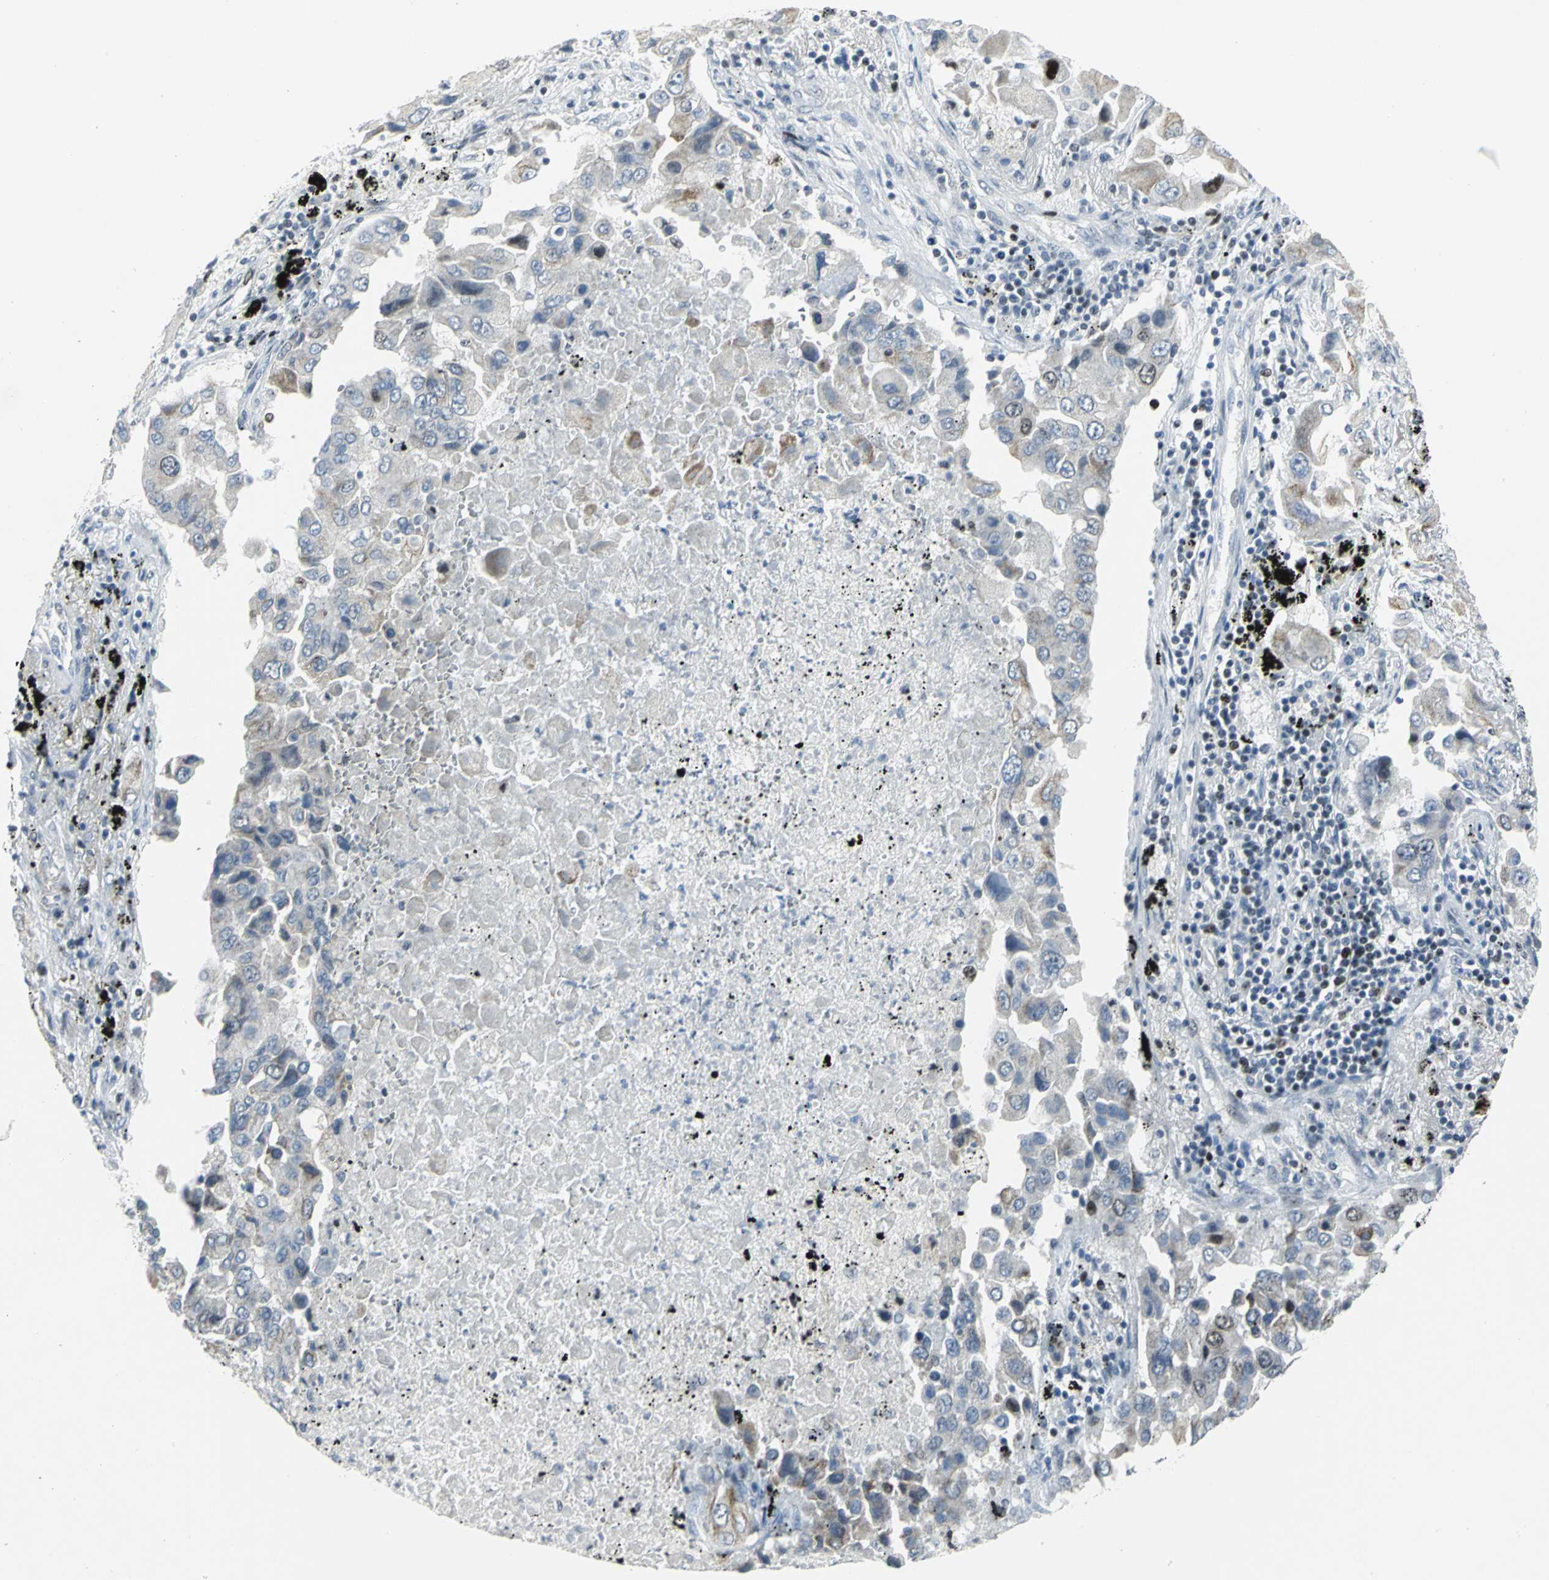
{"staining": {"intensity": "weak", "quantity": "<25%", "location": "cytoplasmic/membranous"}, "tissue": "lung cancer", "cell_type": "Tumor cells", "image_type": "cancer", "snomed": [{"axis": "morphology", "description": "Adenocarcinoma, NOS"}, {"axis": "topography", "description": "Lung"}], "caption": "A micrograph of human lung cancer is negative for staining in tumor cells. (Brightfield microscopy of DAB (3,3'-diaminobenzidine) immunohistochemistry at high magnification).", "gene": "RPA1", "patient": {"sex": "female", "age": 65}}